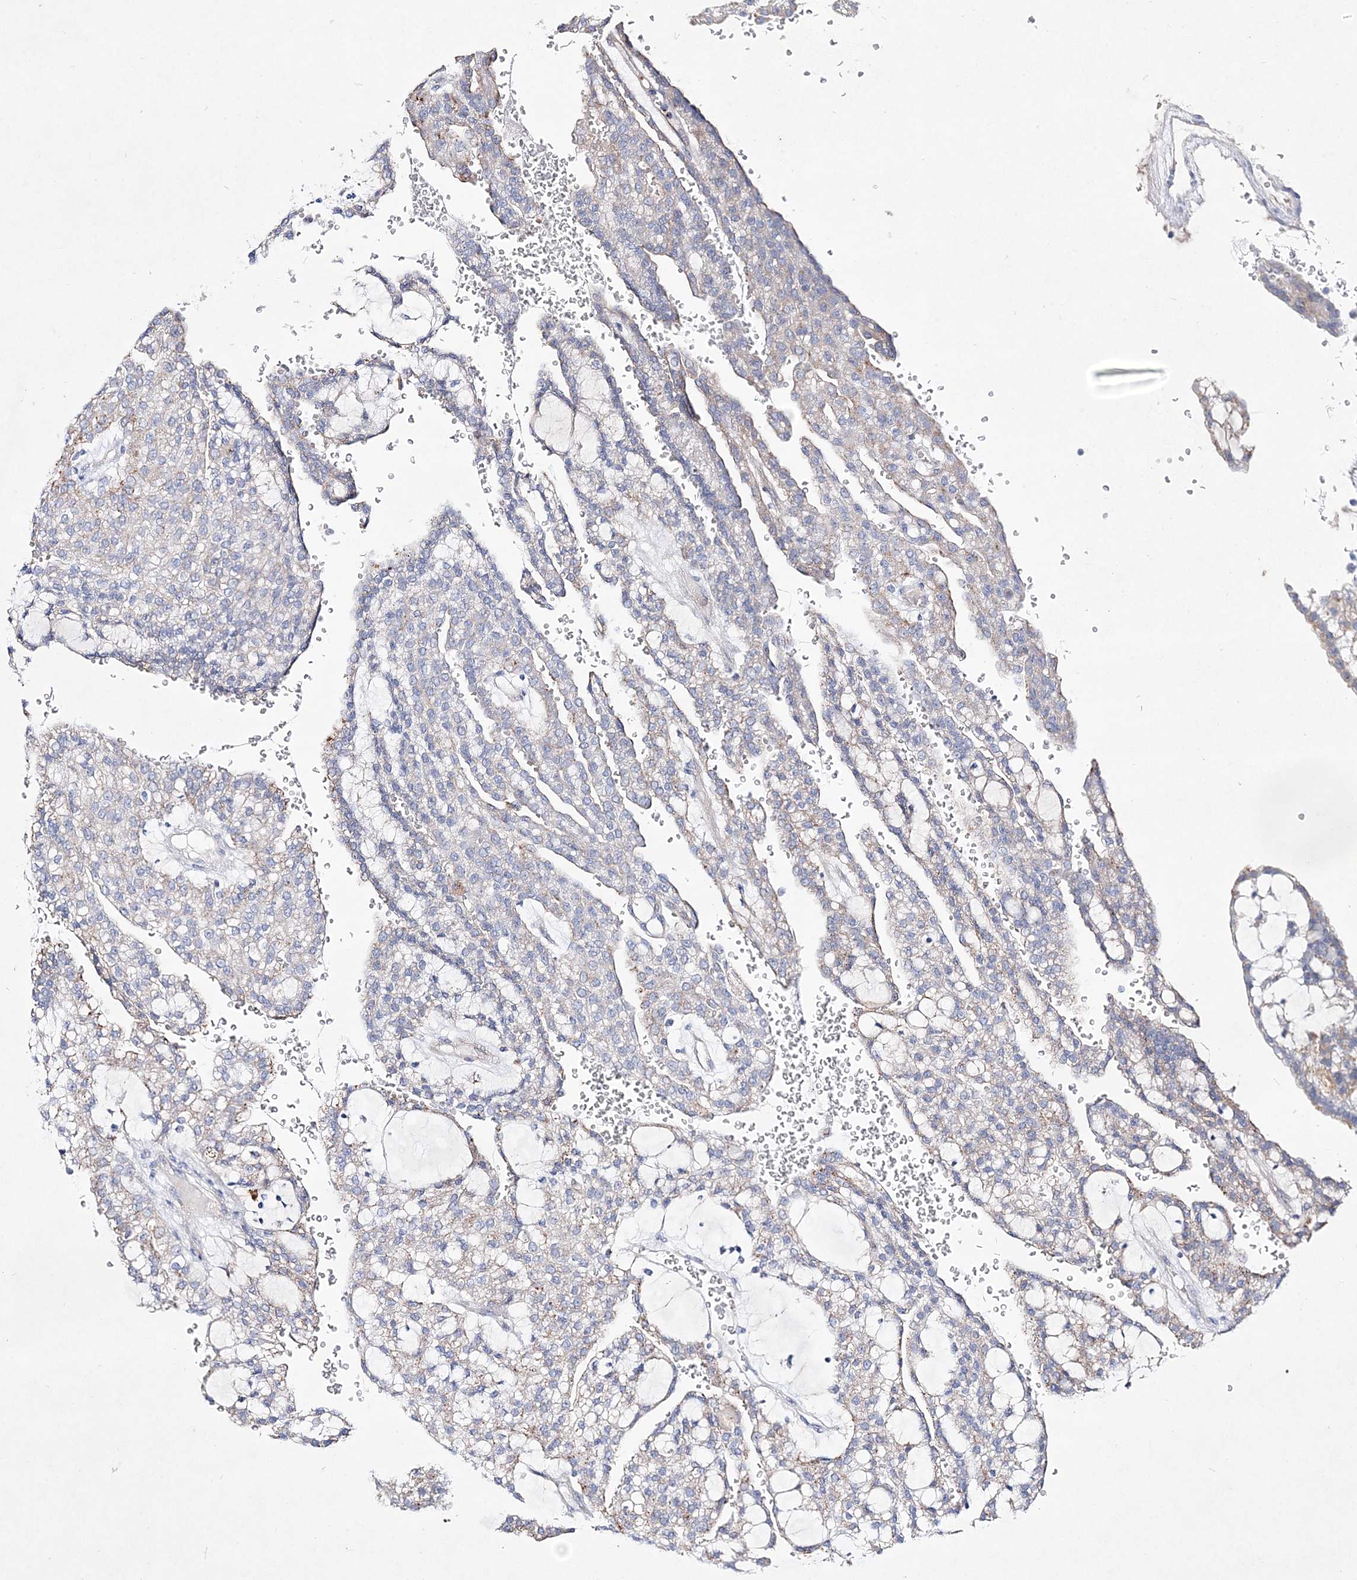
{"staining": {"intensity": "weak", "quantity": "<25%", "location": "cytoplasmic/membranous"}, "tissue": "renal cancer", "cell_type": "Tumor cells", "image_type": "cancer", "snomed": [{"axis": "morphology", "description": "Adenocarcinoma, NOS"}, {"axis": "topography", "description": "Kidney"}], "caption": "Tumor cells are negative for protein expression in human renal cancer.", "gene": "SPINK7", "patient": {"sex": "male", "age": 63}}